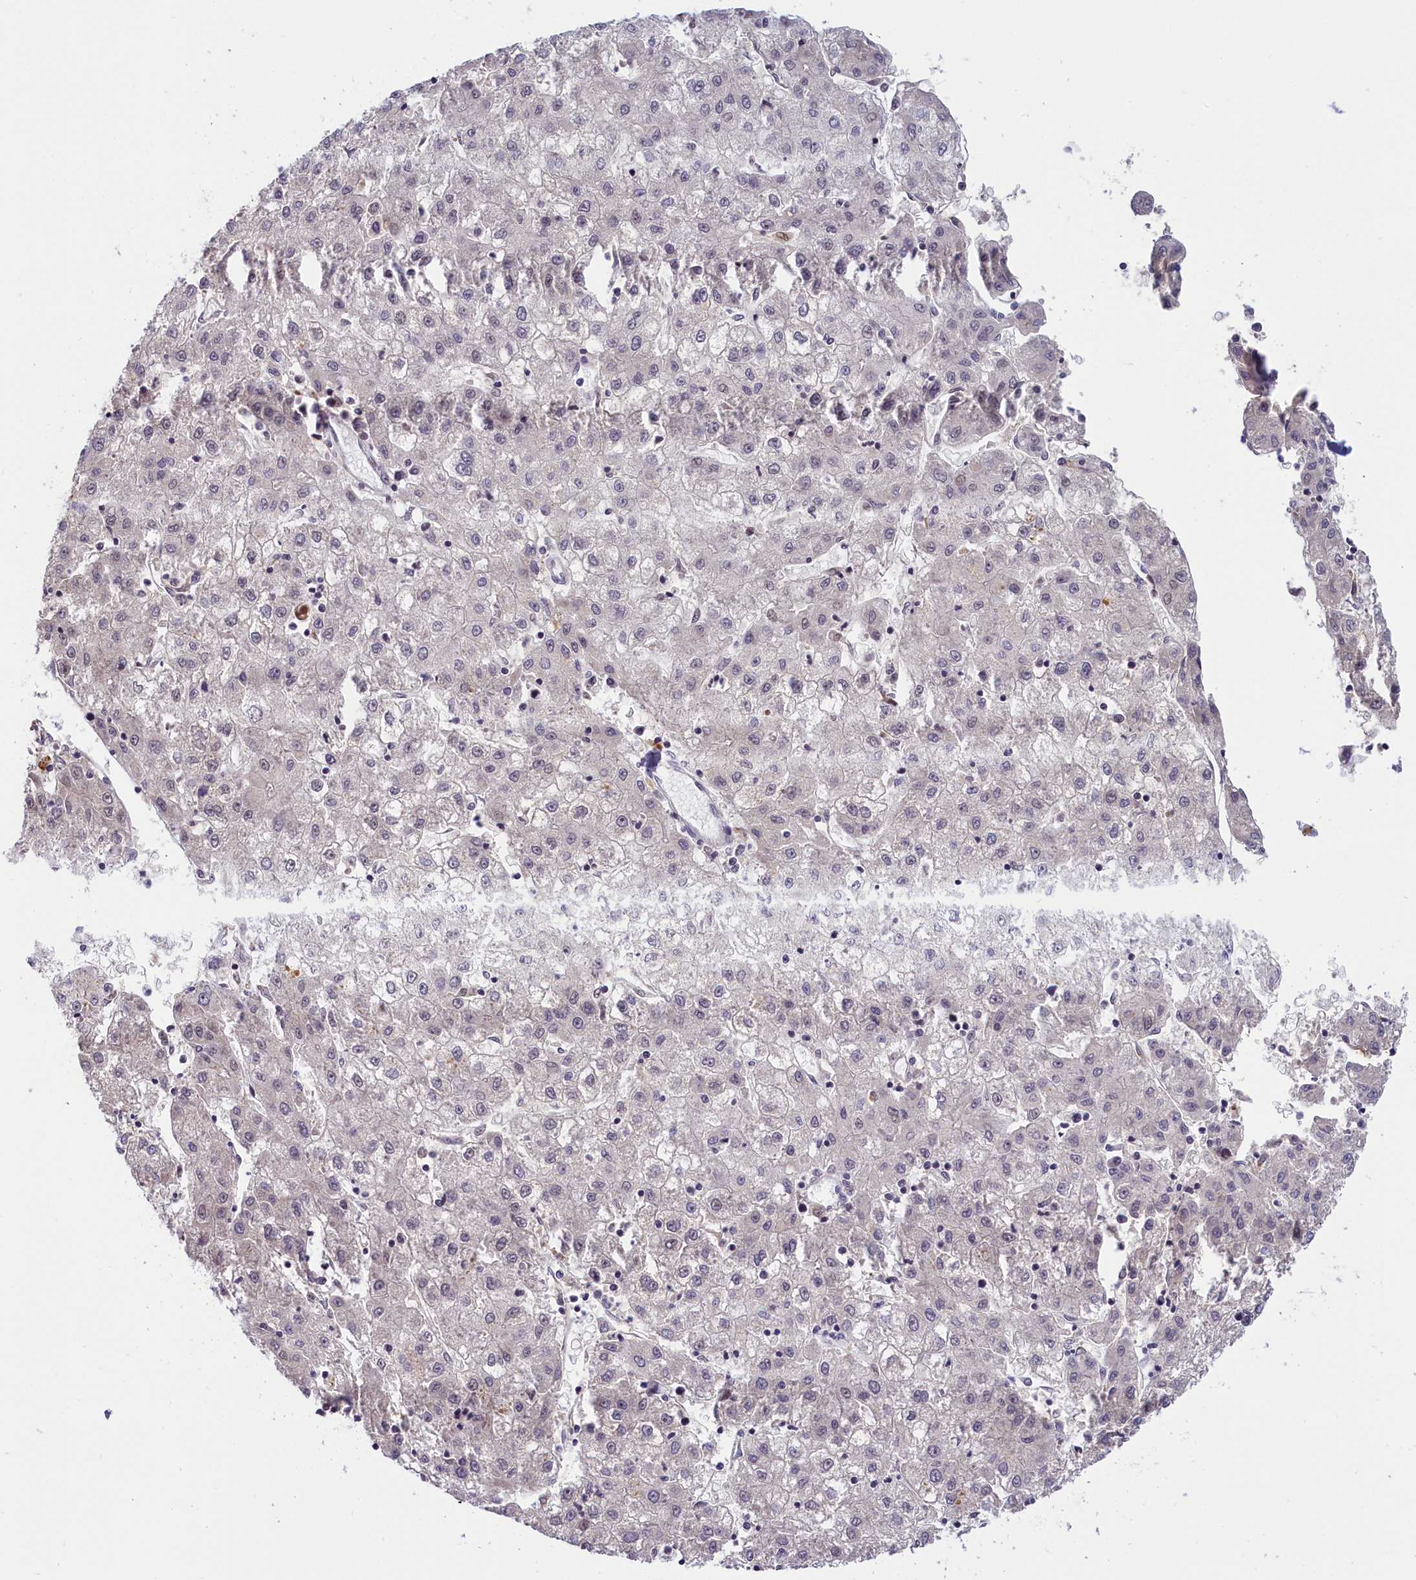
{"staining": {"intensity": "negative", "quantity": "none", "location": "none"}, "tissue": "liver cancer", "cell_type": "Tumor cells", "image_type": "cancer", "snomed": [{"axis": "morphology", "description": "Carcinoma, Hepatocellular, NOS"}, {"axis": "topography", "description": "Liver"}], "caption": "Histopathology image shows no significant protein positivity in tumor cells of liver cancer.", "gene": "CDYL2", "patient": {"sex": "male", "age": 72}}